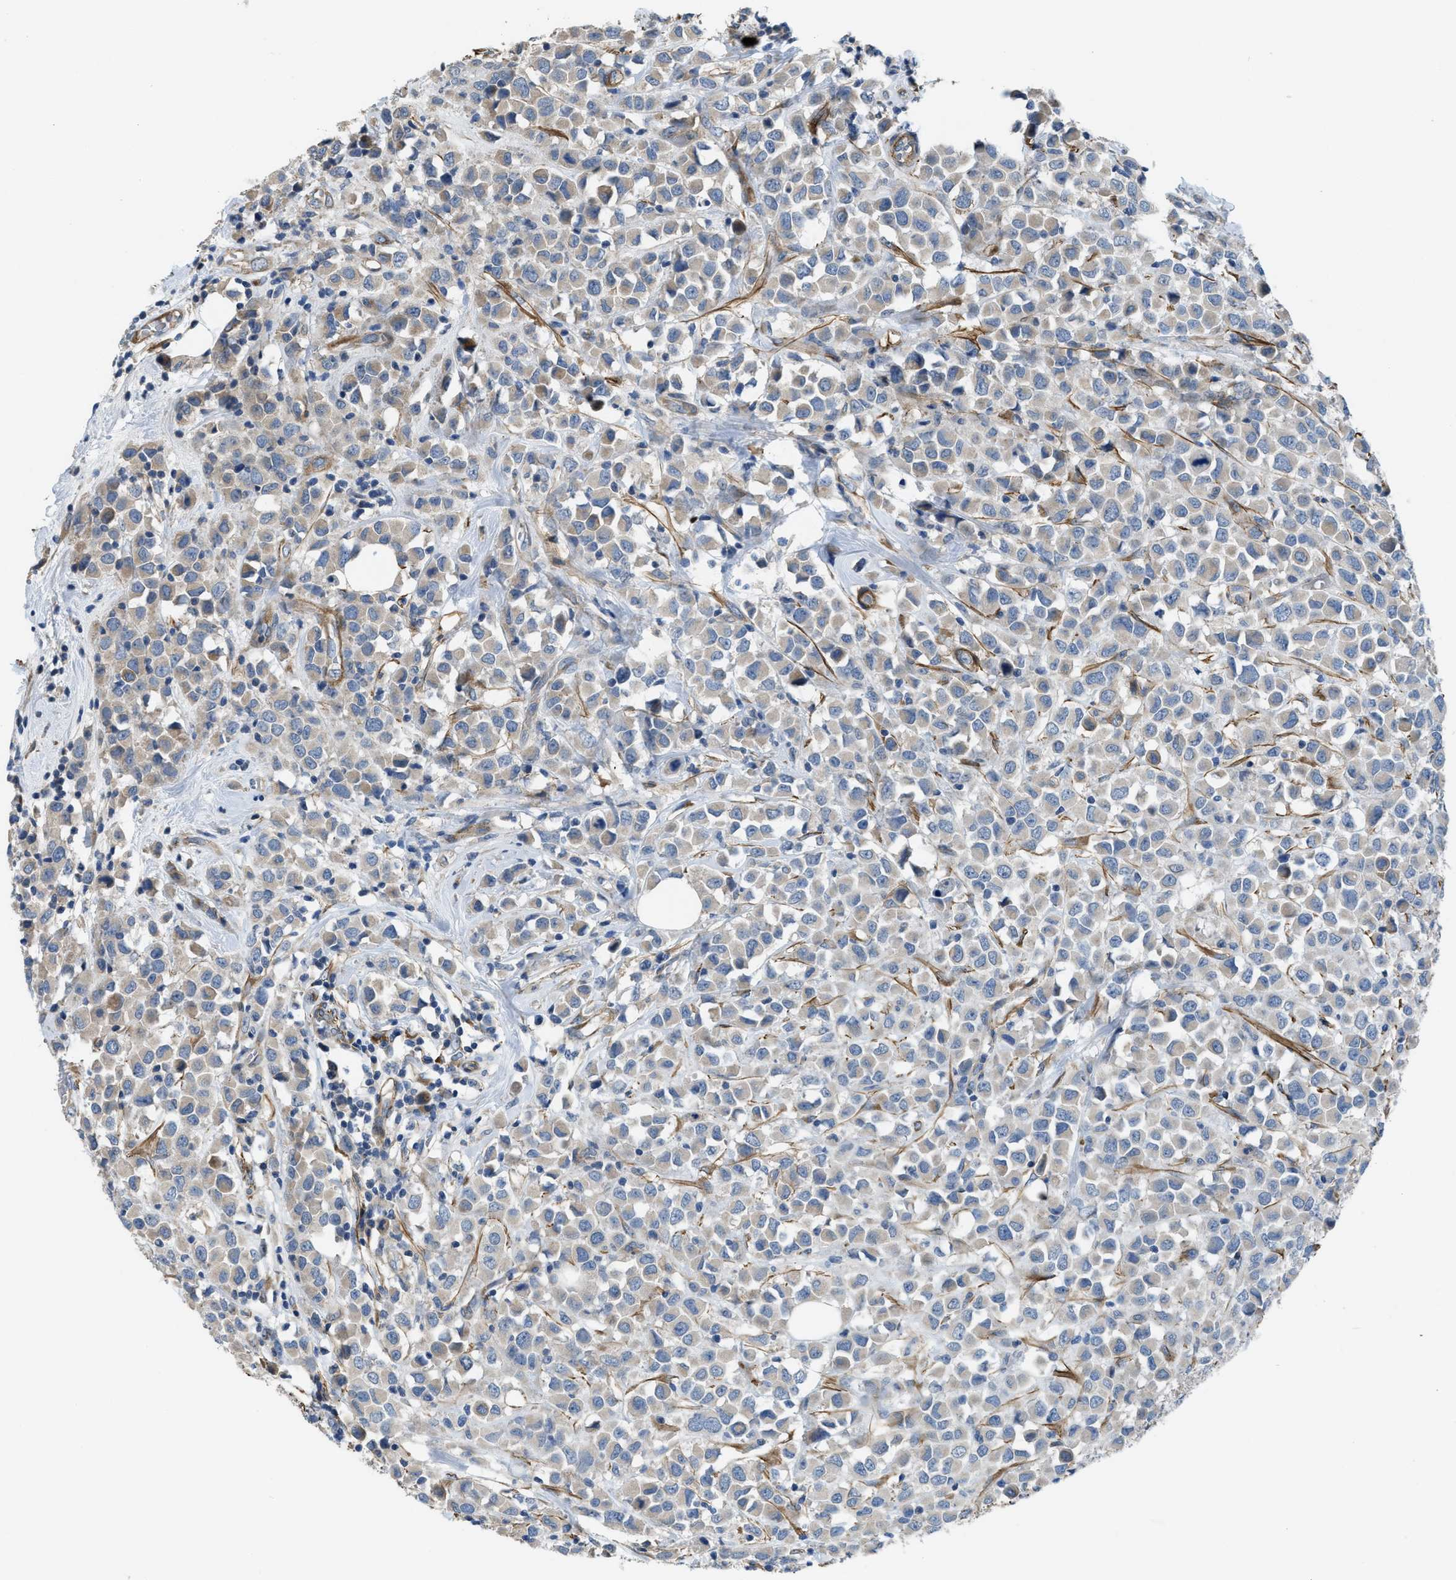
{"staining": {"intensity": "moderate", "quantity": "<25%", "location": "cytoplasmic/membranous"}, "tissue": "breast cancer", "cell_type": "Tumor cells", "image_type": "cancer", "snomed": [{"axis": "morphology", "description": "Duct carcinoma"}, {"axis": "topography", "description": "Breast"}], "caption": "Protein expression by immunohistochemistry shows moderate cytoplasmic/membranous positivity in about <25% of tumor cells in breast cancer (invasive ductal carcinoma).", "gene": "BMPR1A", "patient": {"sex": "female", "age": 61}}